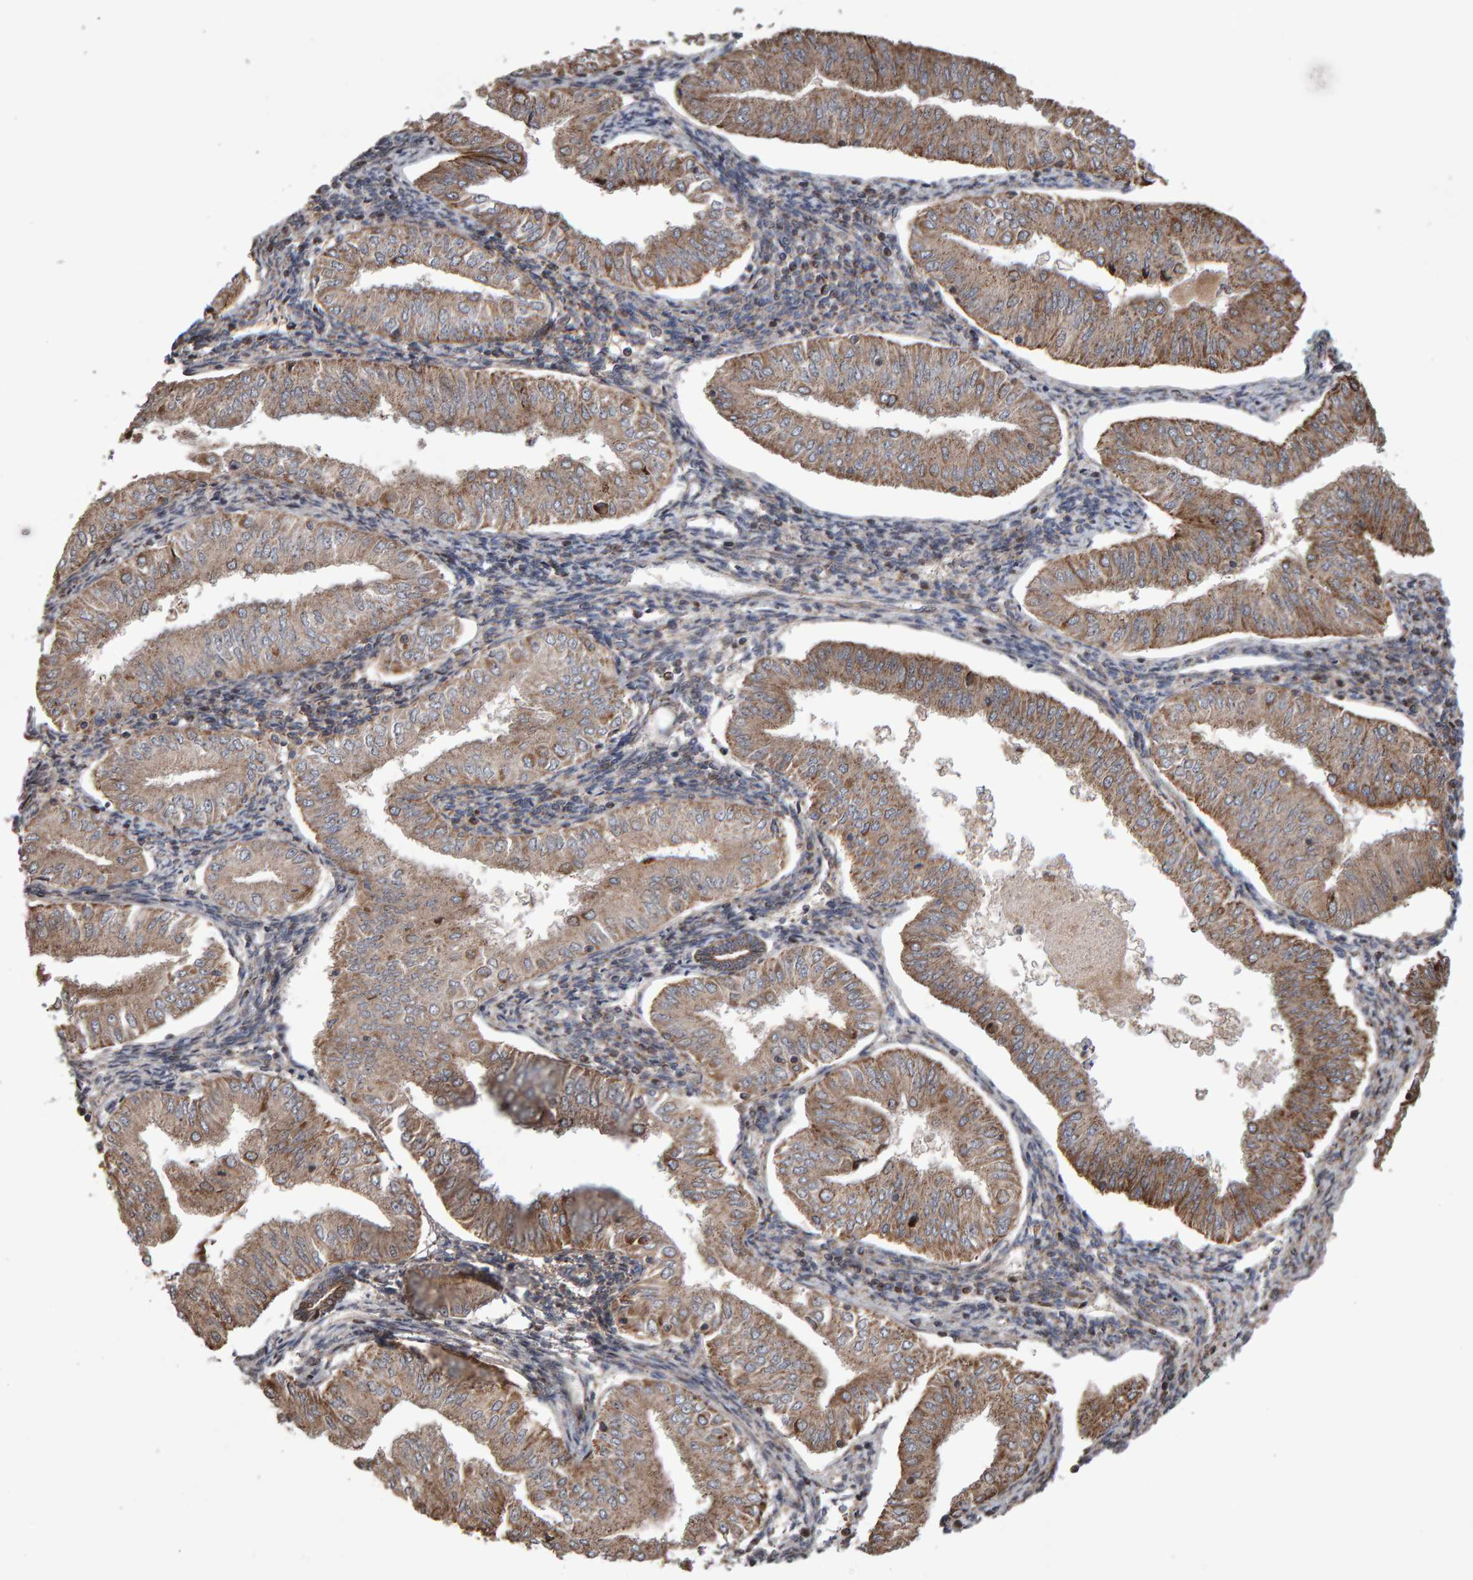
{"staining": {"intensity": "moderate", "quantity": ">75%", "location": "cytoplasmic/membranous"}, "tissue": "endometrial cancer", "cell_type": "Tumor cells", "image_type": "cancer", "snomed": [{"axis": "morphology", "description": "Normal tissue, NOS"}, {"axis": "morphology", "description": "Adenocarcinoma, NOS"}, {"axis": "topography", "description": "Endometrium"}], "caption": "Protein expression analysis of adenocarcinoma (endometrial) demonstrates moderate cytoplasmic/membranous positivity in approximately >75% of tumor cells. The protein of interest is shown in brown color, while the nuclei are stained blue.", "gene": "PECR", "patient": {"sex": "female", "age": 53}}